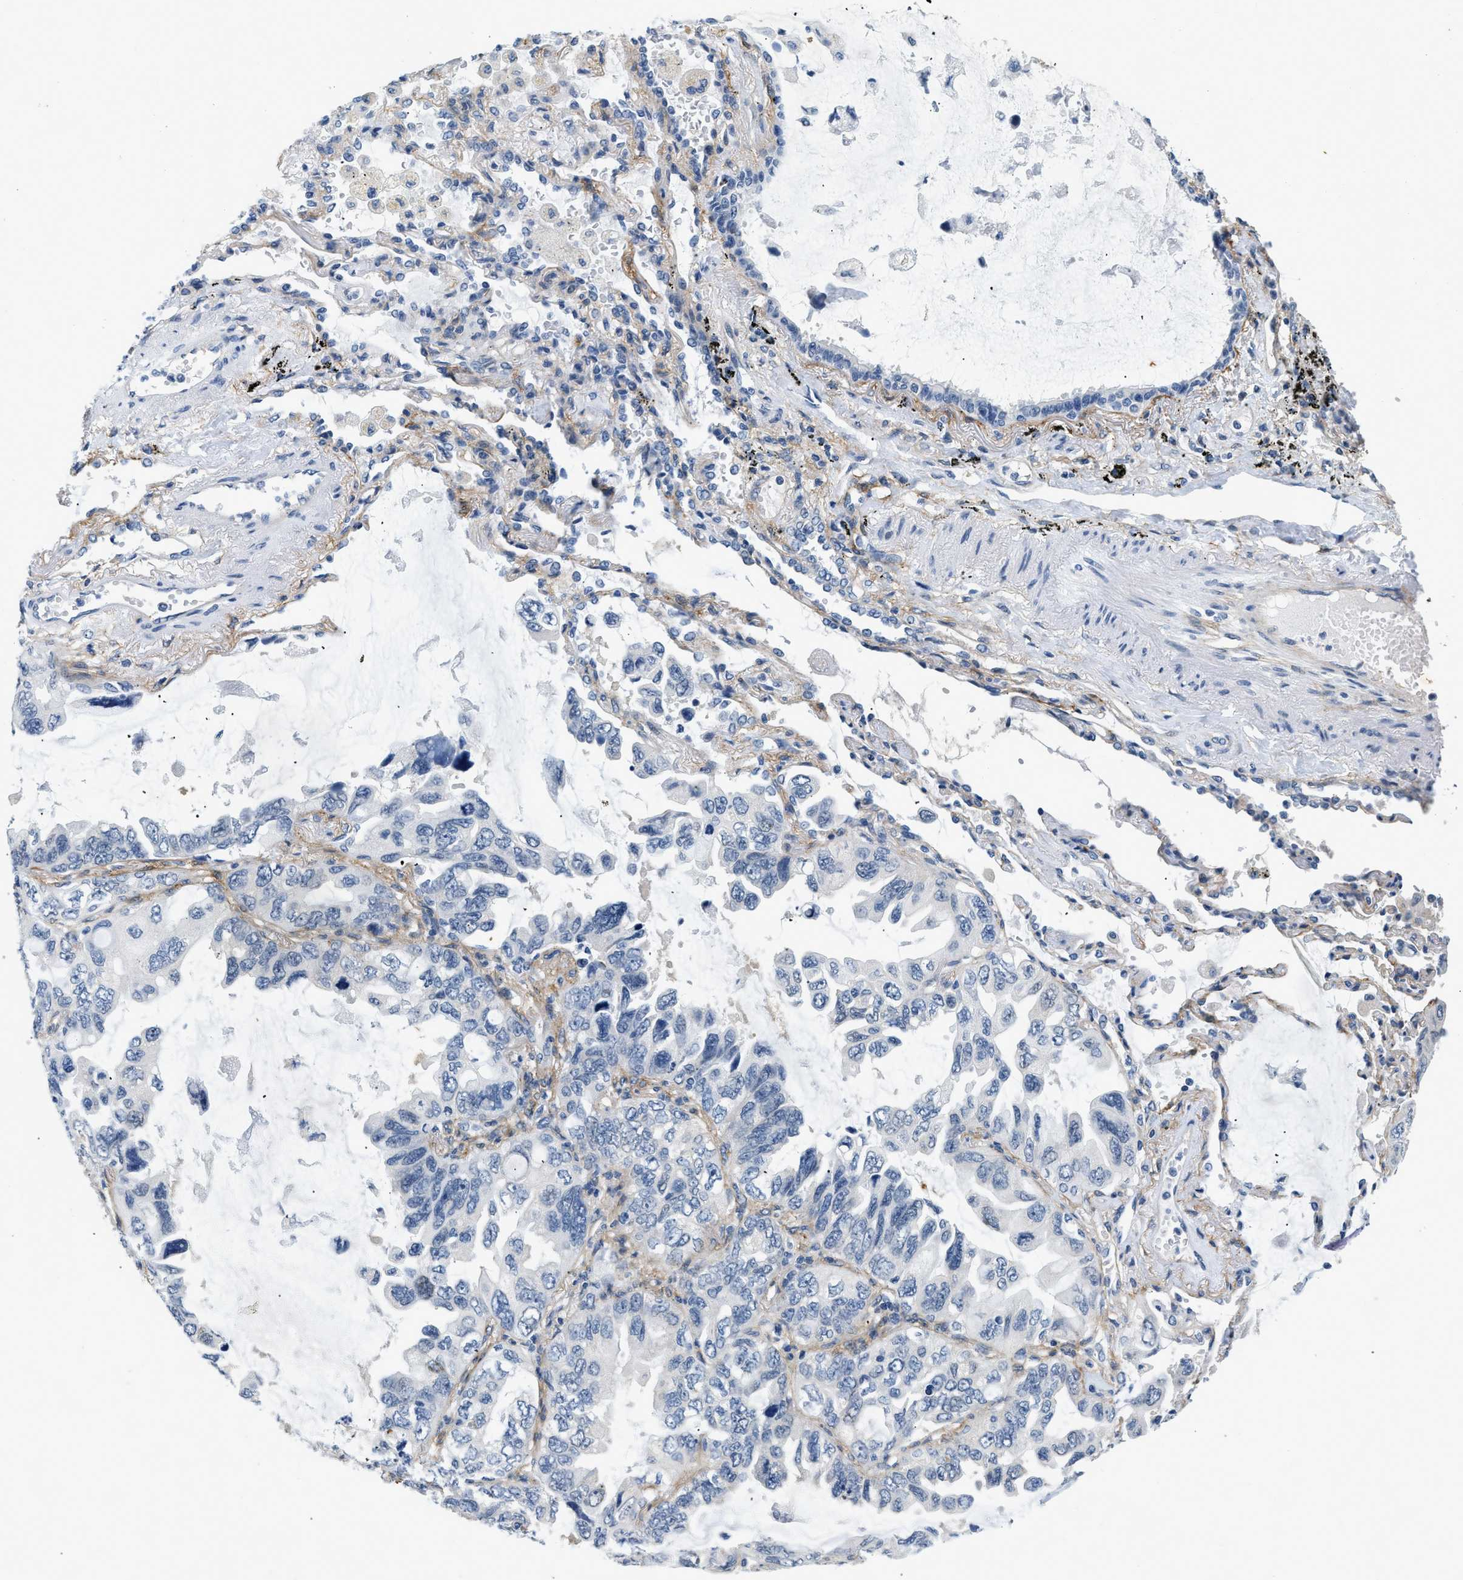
{"staining": {"intensity": "negative", "quantity": "none", "location": "none"}, "tissue": "lung cancer", "cell_type": "Tumor cells", "image_type": "cancer", "snomed": [{"axis": "morphology", "description": "Squamous cell carcinoma, NOS"}, {"axis": "topography", "description": "Lung"}], "caption": "DAB immunohistochemical staining of lung cancer (squamous cell carcinoma) demonstrates no significant expression in tumor cells.", "gene": "PDGFRA", "patient": {"sex": "female", "age": 73}}